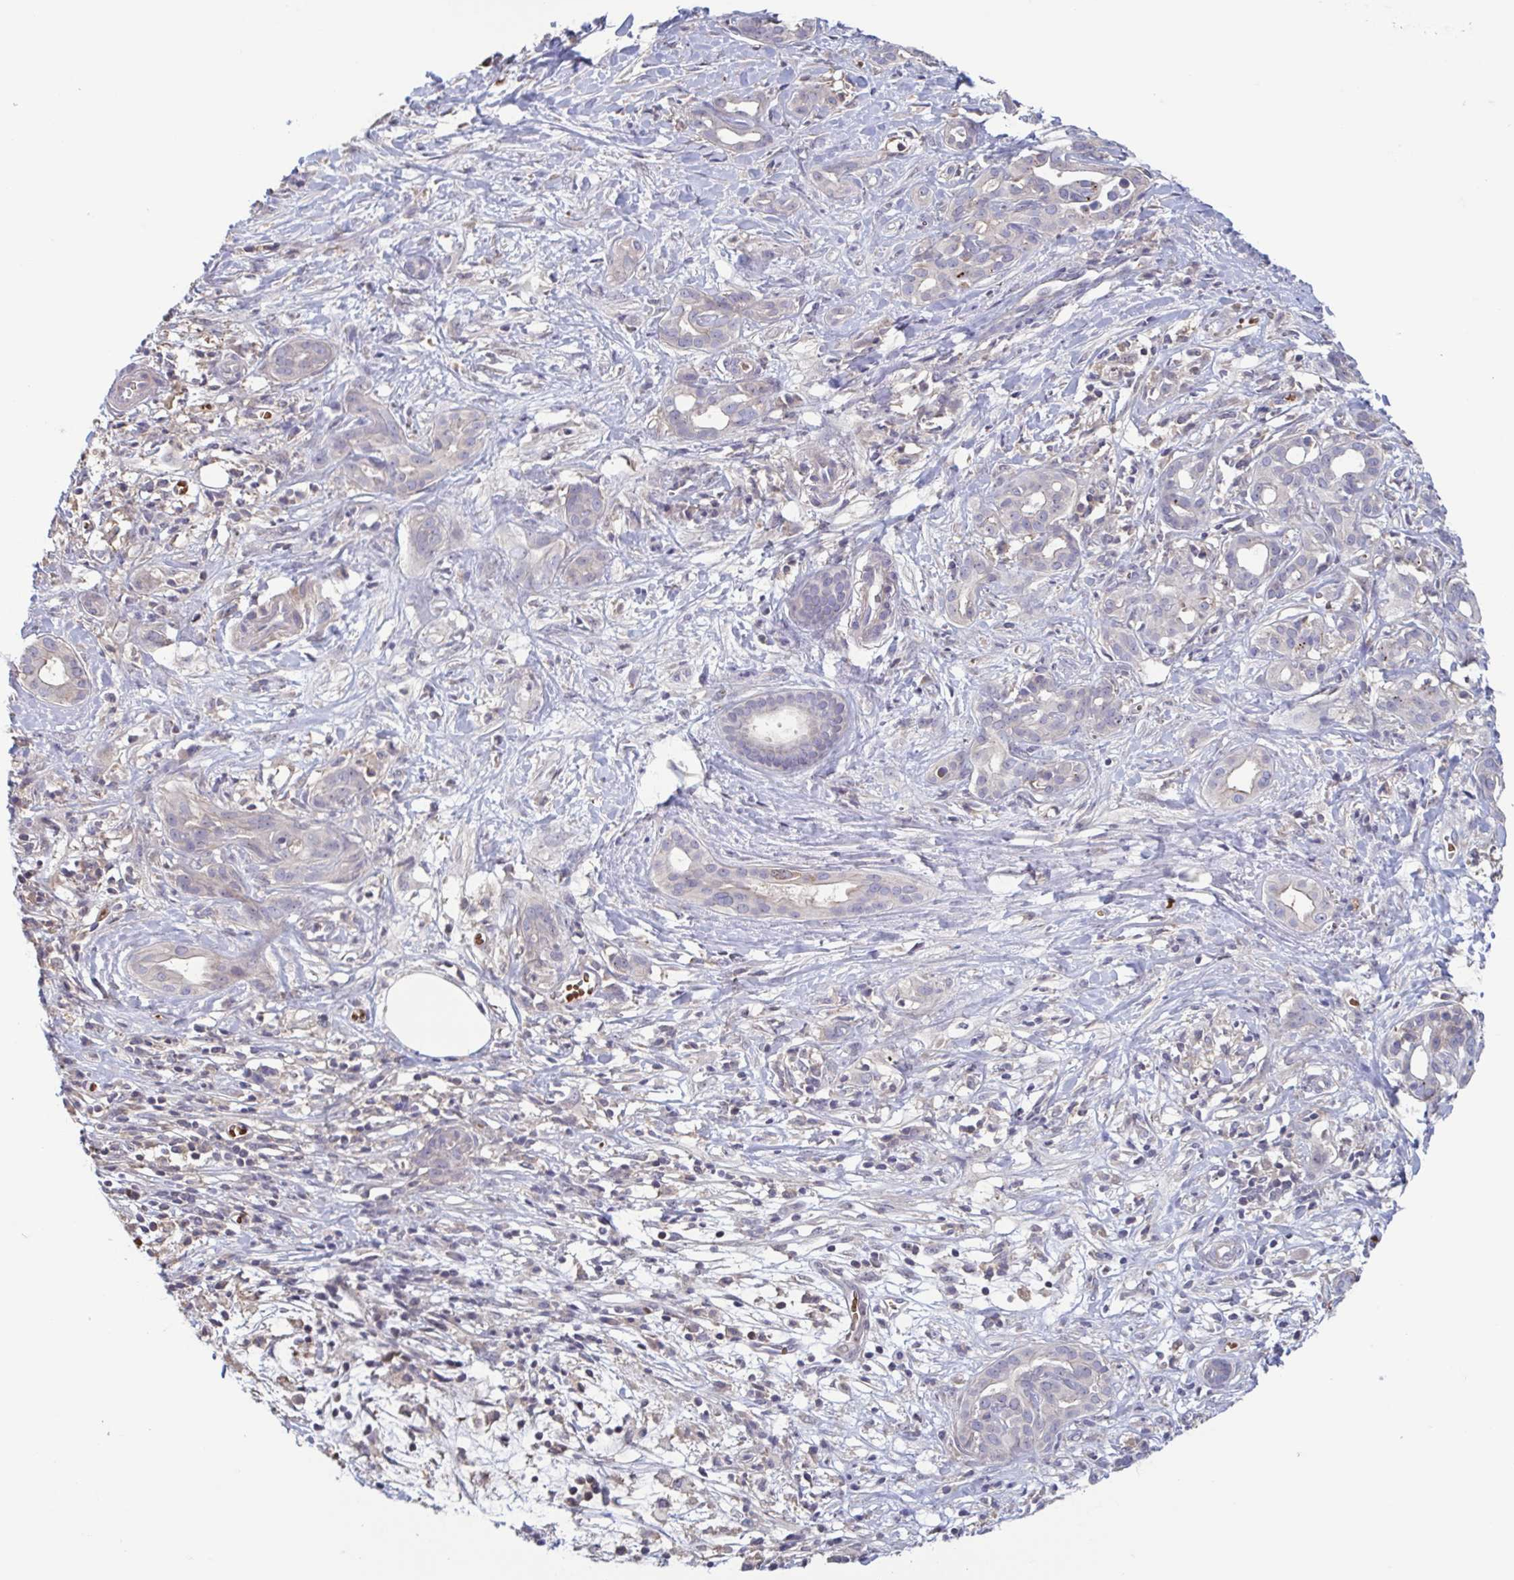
{"staining": {"intensity": "negative", "quantity": "none", "location": "none"}, "tissue": "pancreatic cancer", "cell_type": "Tumor cells", "image_type": "cancer", "snomed": [{"axis": "morphology", "description": "Adenocarcinoma, NOS"}, {"axis": "topography", "description": "Pancreas"}], "caption": "IHC photomicrograph of adenocarcinoma (pancreatic) stained for a protein (brown), which reveals no staining in tumor cells.", "gene": "LRRC38", "patient": {"sex": "male", "age": 61}}